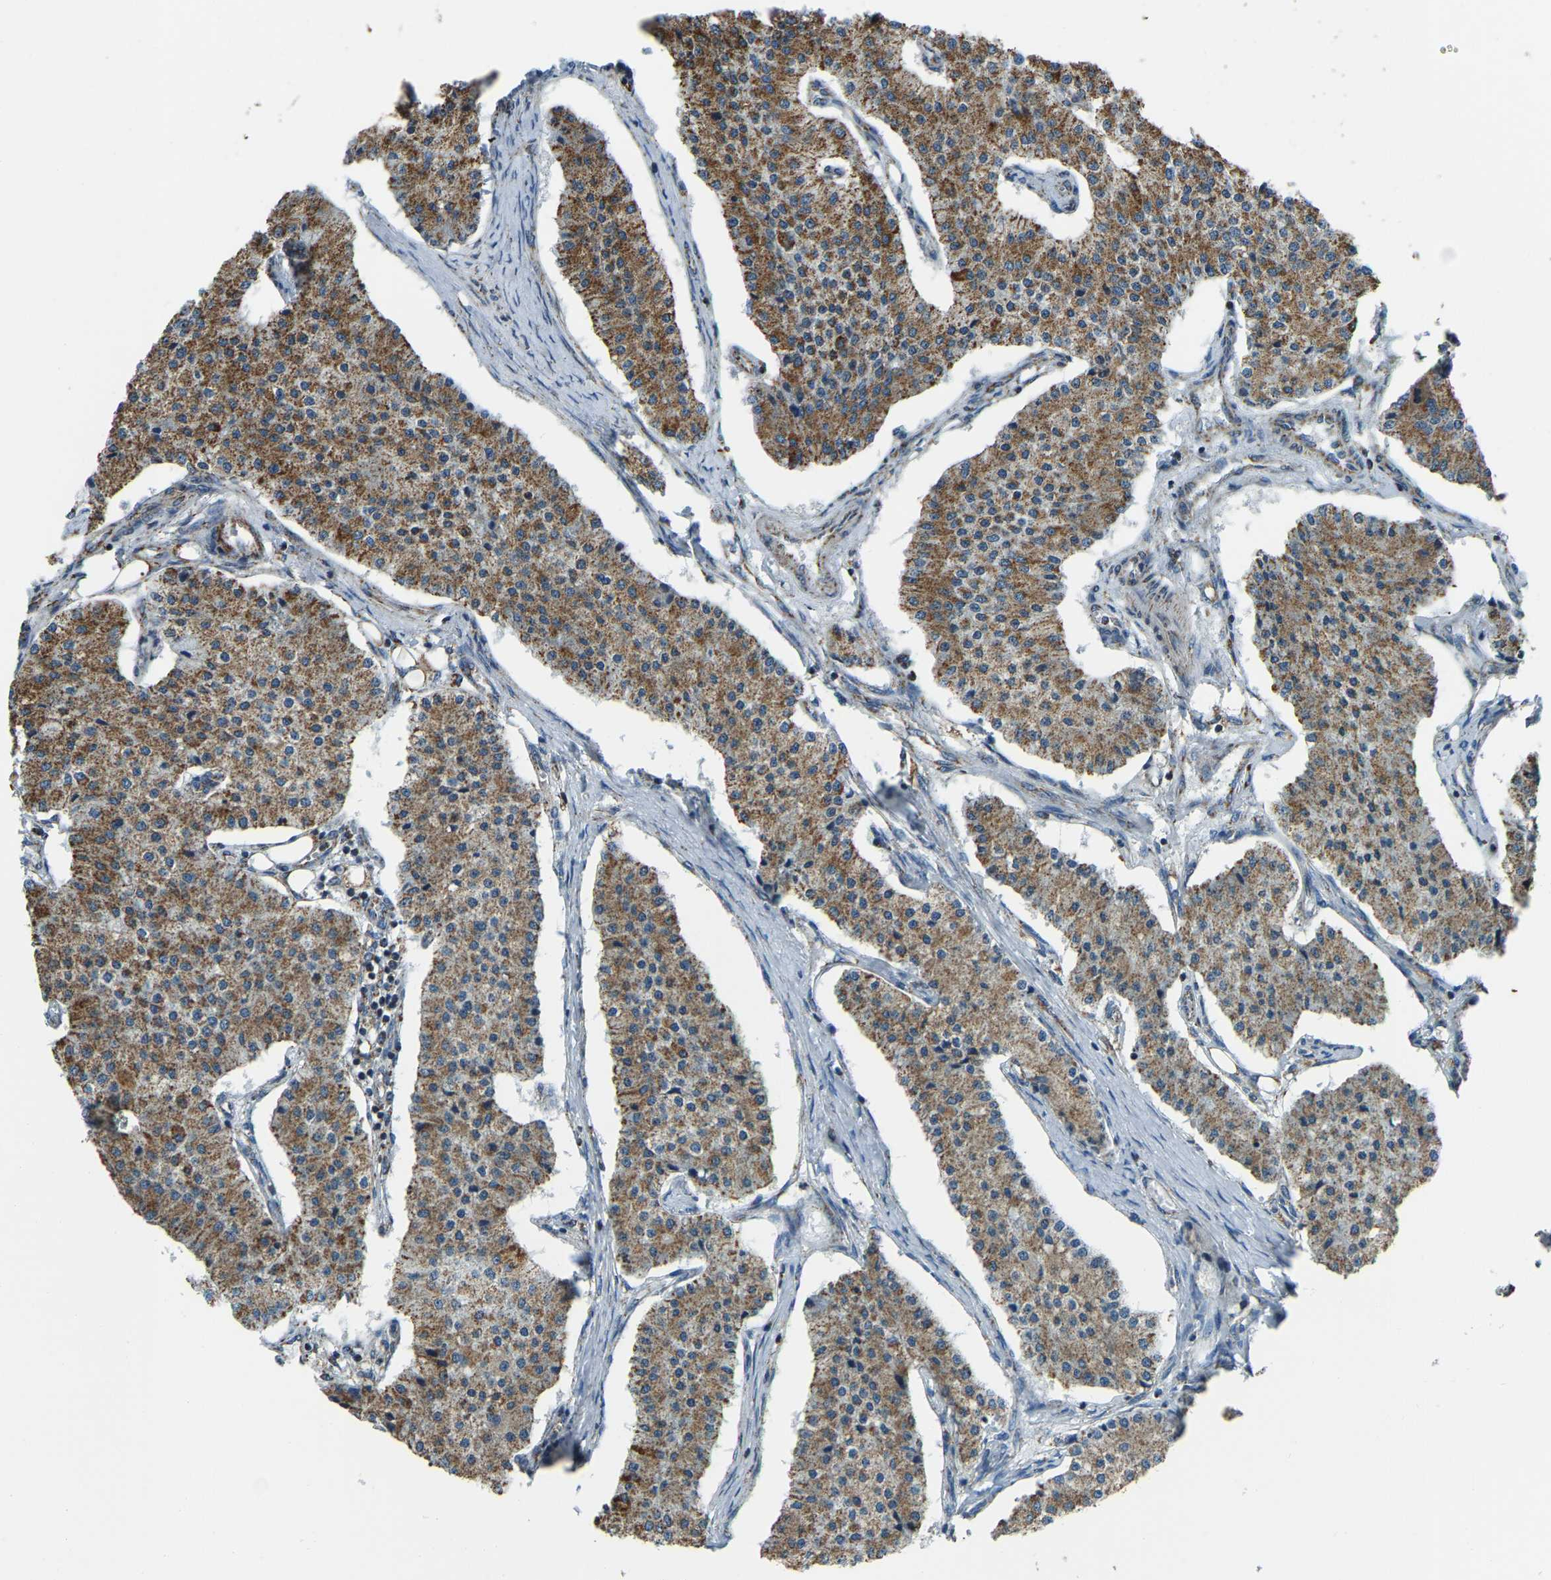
{"staining": {"intensity": "moderate", "quantity": ">75%", "location": "cytoplasmic/membranous"}, "tissue": "carcinoid", "cell_type": "Tumor cells", "image_type": "cancer", "snomed": [{"axis": "morphology", "description": "Carcinoid, malignant, NOS"}, {"axis": "topography", "description": "Colon"}], "caption": "Immunohistochemical staining of human carcinoid reveals moderate cytoplasmic/membranous protein expression in about >75% of tumor cells. The staining was performed using DAB, with brown indicating positive protein expression. Nuclei are stained blue with hematoxylin.", "gene": "RBM33", "patient": {"sex": "female", "age": 52}}